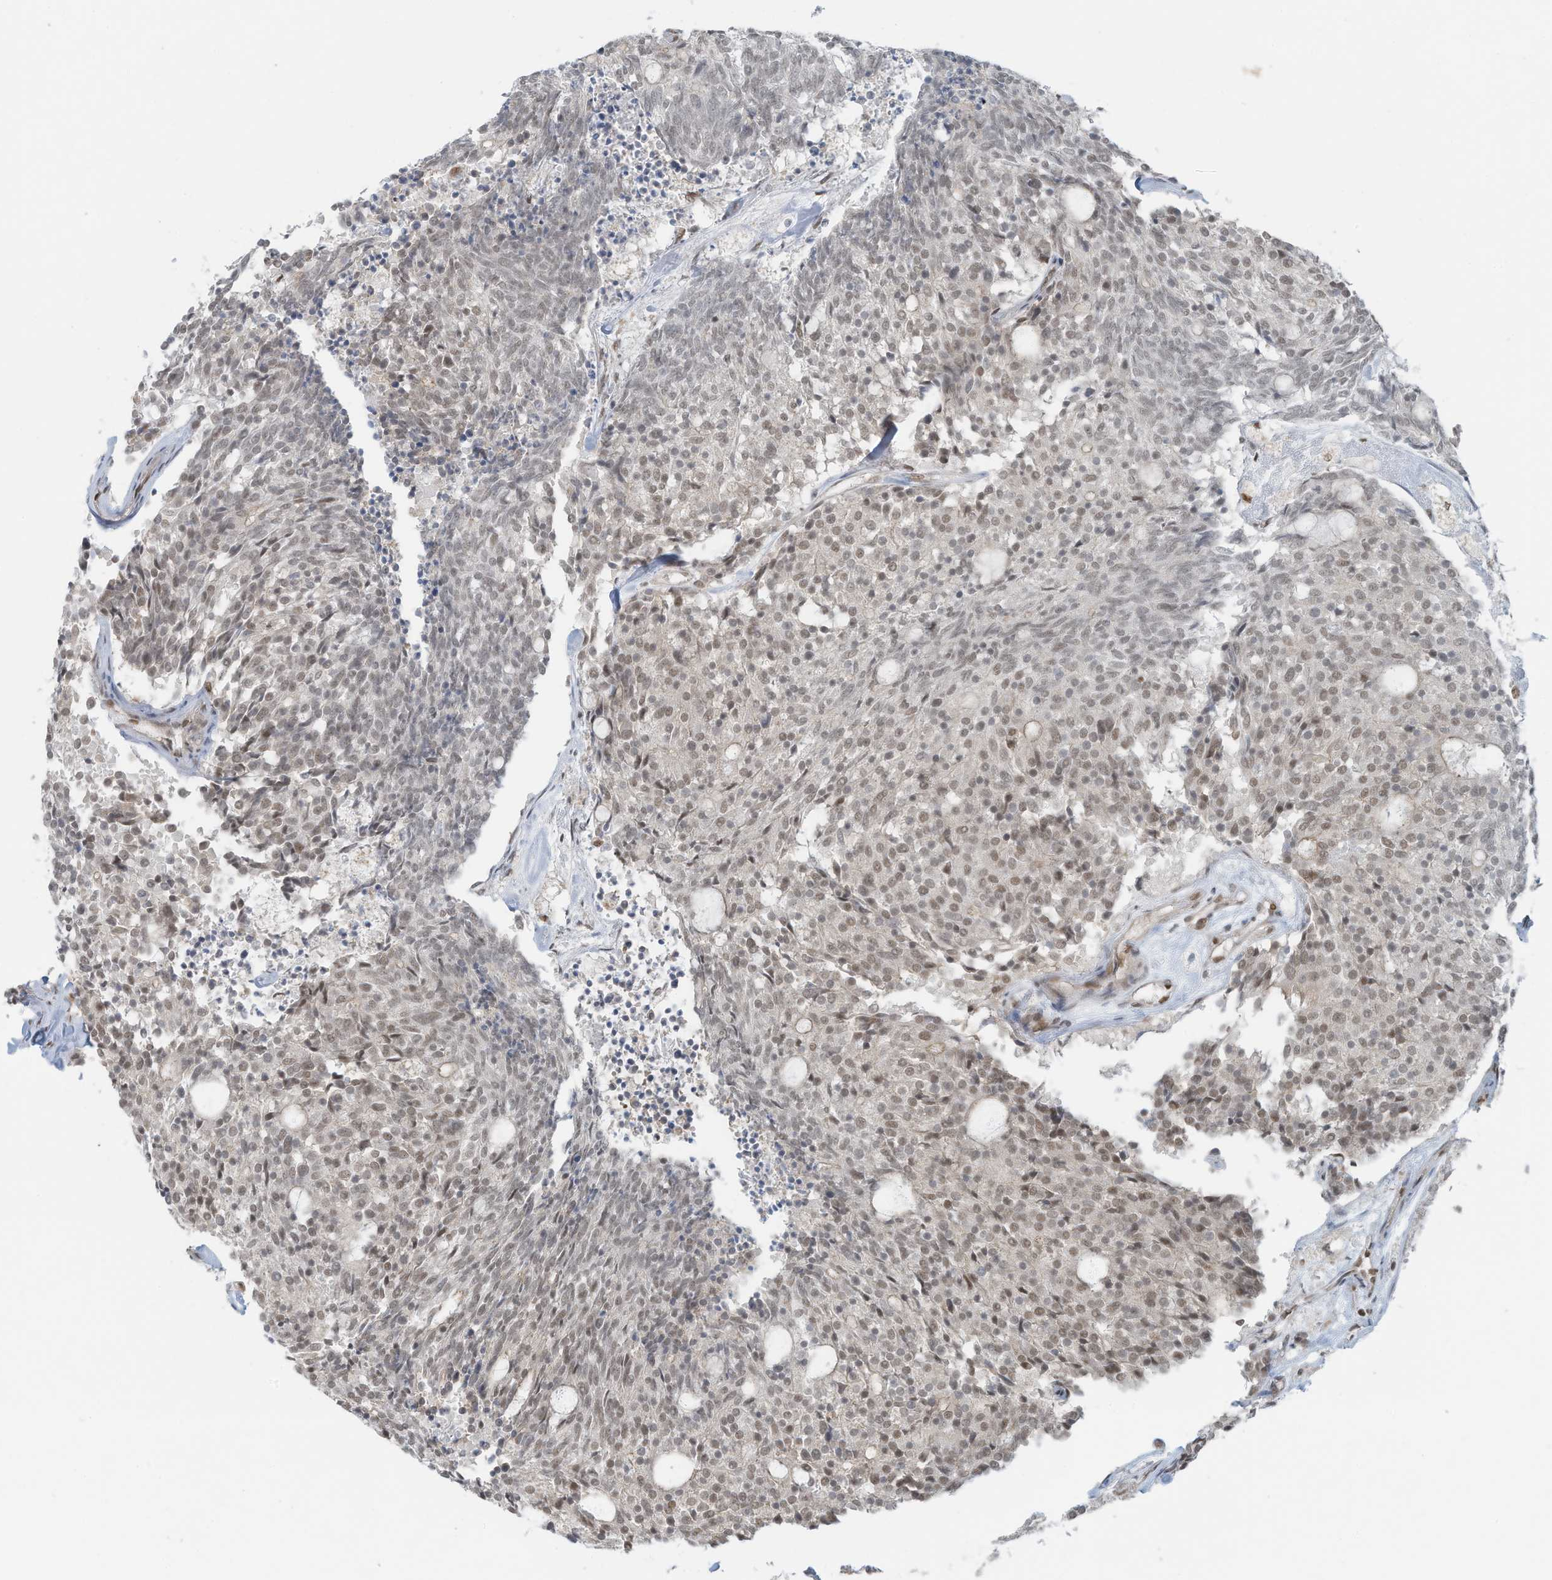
{"staining": {"intensity": "weak", "quantity": ">75%", "location": "nuclear"}, "tissue": "carcinoid", "cell_type": "Tumor cells", "image_type": "cancer", "snomed": [{"axis": "morphology", "description": "Carcinoid, malignant, NOS"}, {"axis": "topography", "description": "Pancreas"}], "caption": "Human carcinoid stained with a brown dye displays weak nuclear positive positivity in approximately >75% of tumor cells.", "gene": "DBR1", "patient": {"sex": "female", "age": 54}}